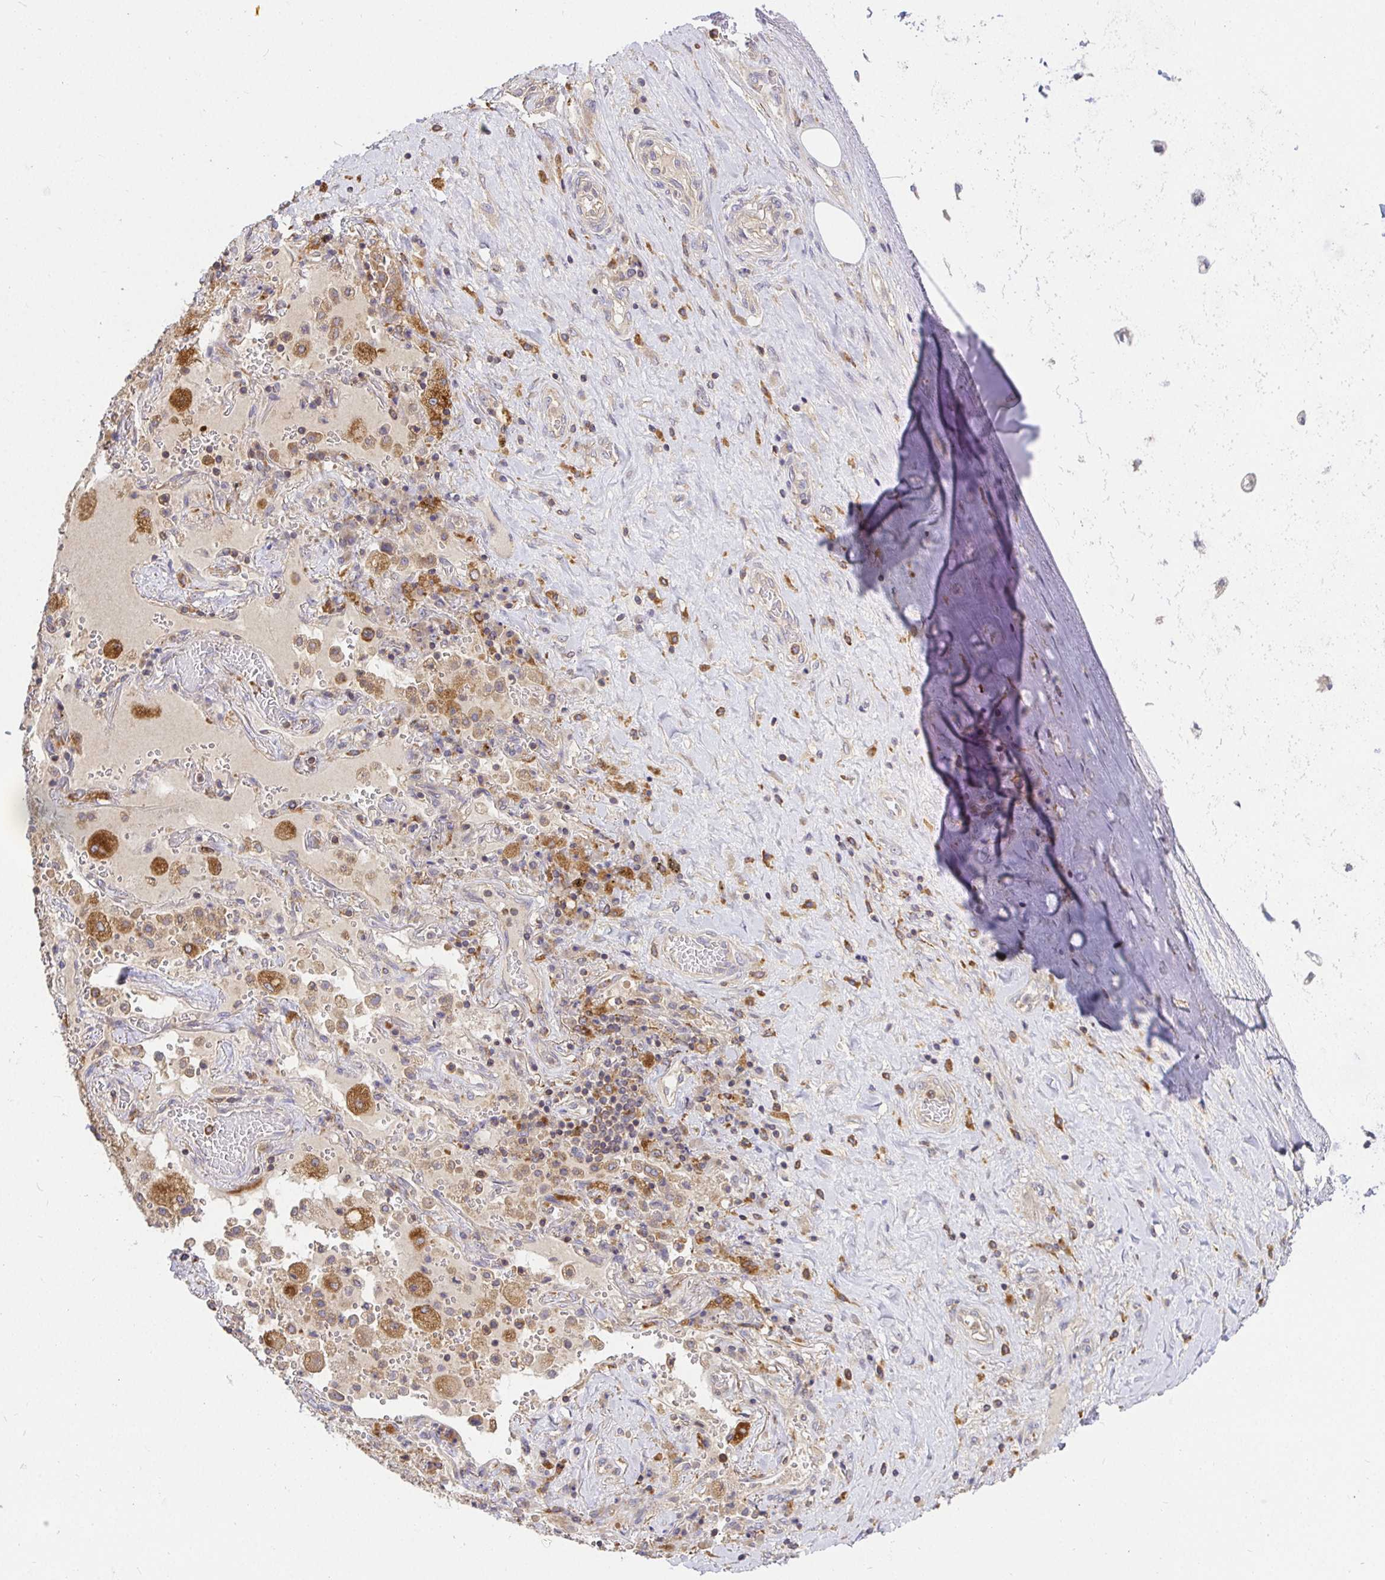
{"staining": {"intensity": "negative", "quantity": "none", "location": "none"}, "tissue": "soft tissue", "cell_type": "Chondrocytes", "image_type": "normal", "snomed": [{"axis": "morphology", "description": "Normal tissue, NOS"}, {"axis": "topography", "description": "Cartilage tissue"}, {"axis": "topography", "description": "Bronchus"}], "caption": "Immunohistochemistry (IHC) of unremarkable human soft tissue shows no positivity in chondrocytes. The staining is performed using DAB (3,3'-diaminobenzidine) brown chromogen with nuclei counter-stained in using hematoxylin.", "gene": "ATP6V1F", "patient": {"sex": "male", "age": 64}}